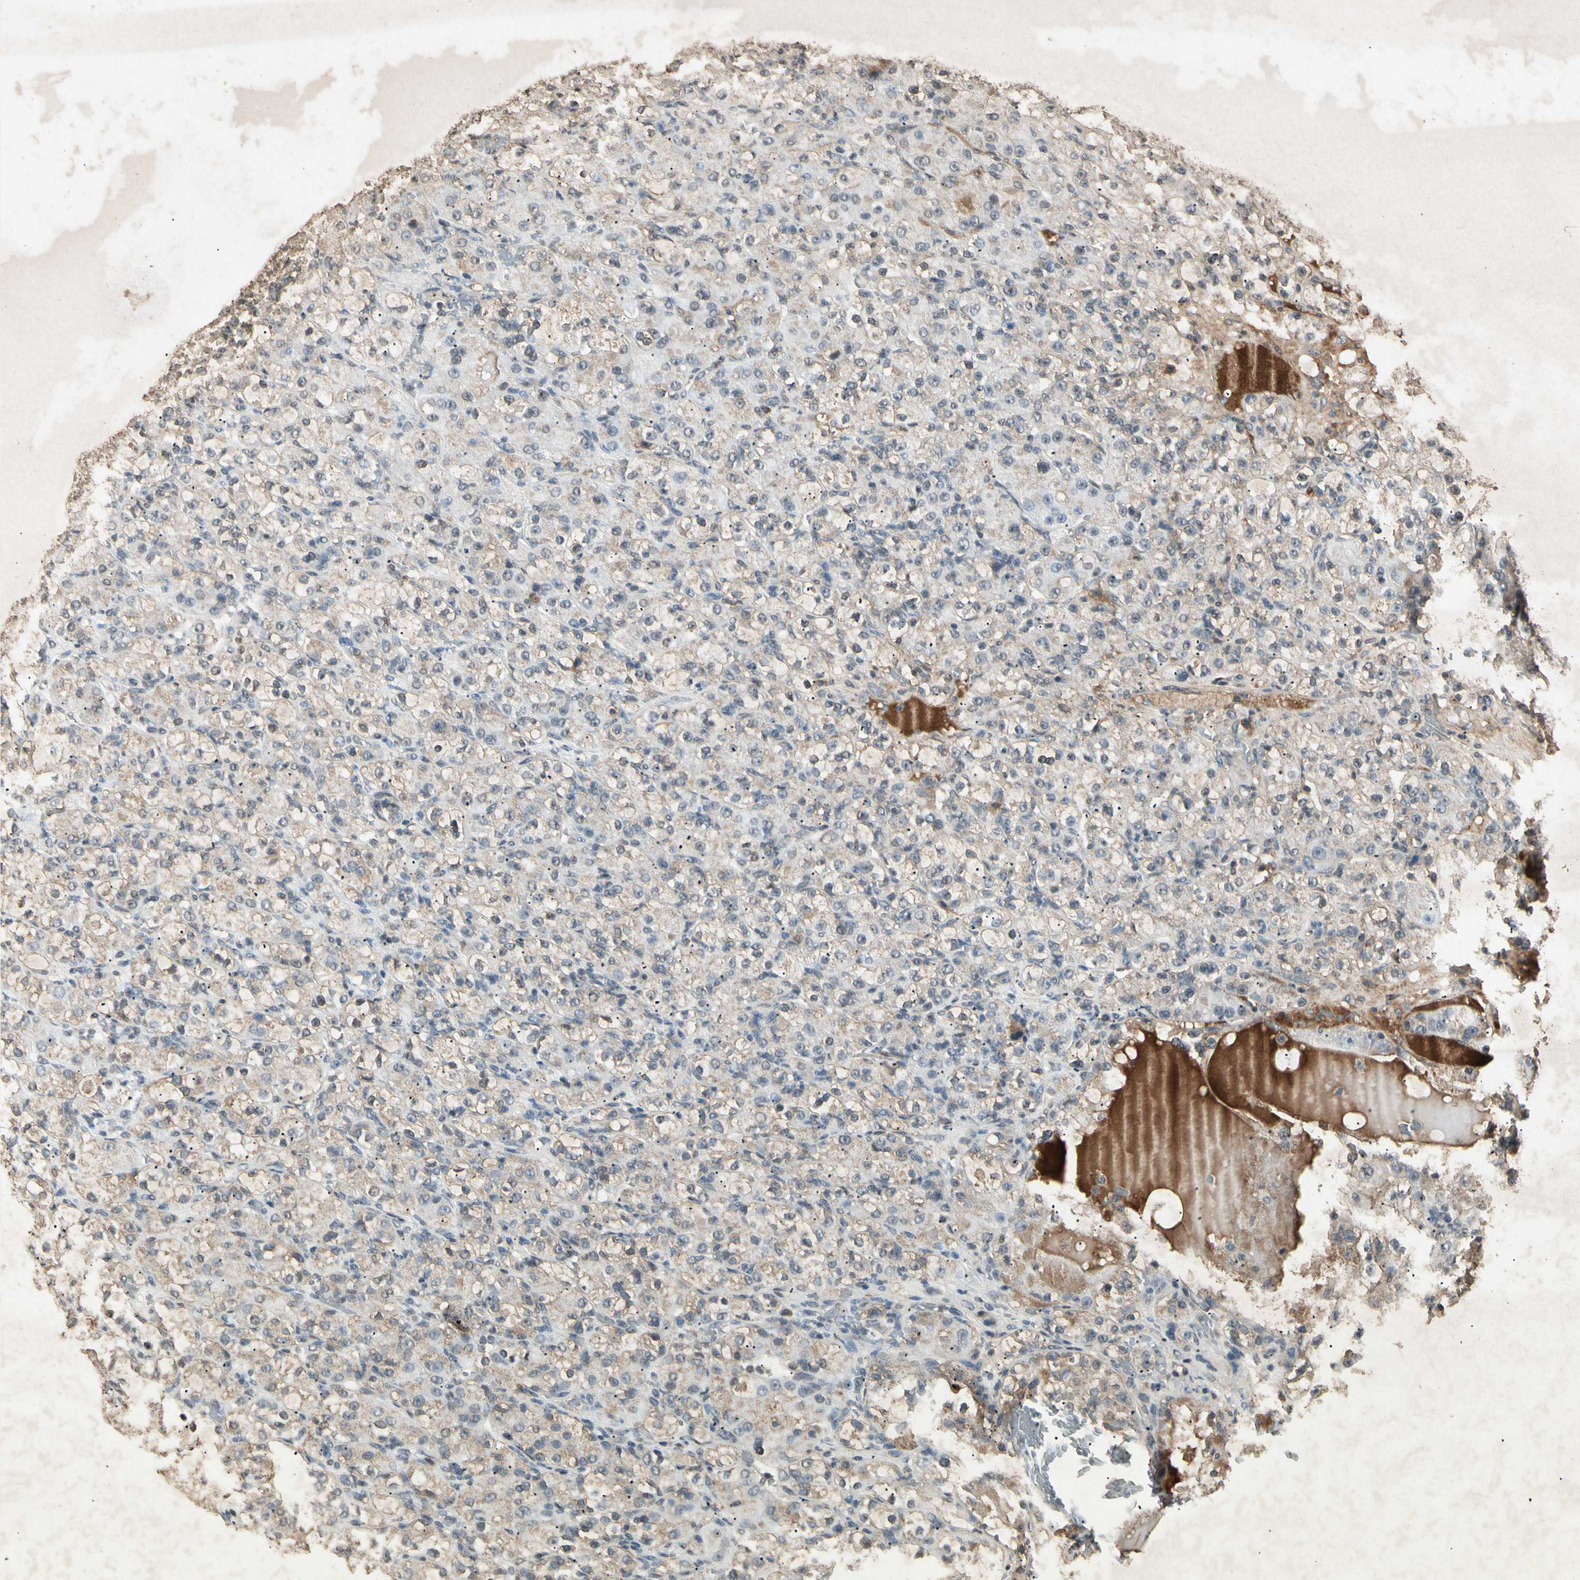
{"staining": {"intensity": "weak", "quantity": ">75%", "location": "cytoplasmic/membranous"}, "tissue": "renal cancer", "cell_type": "Tumor cells", "image_type": "cancer", "snomed": [{"axis": "morphology", "description": "Normal tissue, NOS"}, {"axis": "morphology", "description": "Adenocarcinoma, NOS"}, {"axis": "topography", "description": "Kidney"}], "caption": "Renal cancer (adenocarcinoma) stained with IHC exhibits weak cytoplasmic/membranous positivity in approximately >75% of tumor cells. The staining is performed using DAB brown chromogen to label protein expression. The nuclei are counter-stained blue using hematoxylin.", "gene": "CP", "patient": {"sex": "male", "age": 61}}